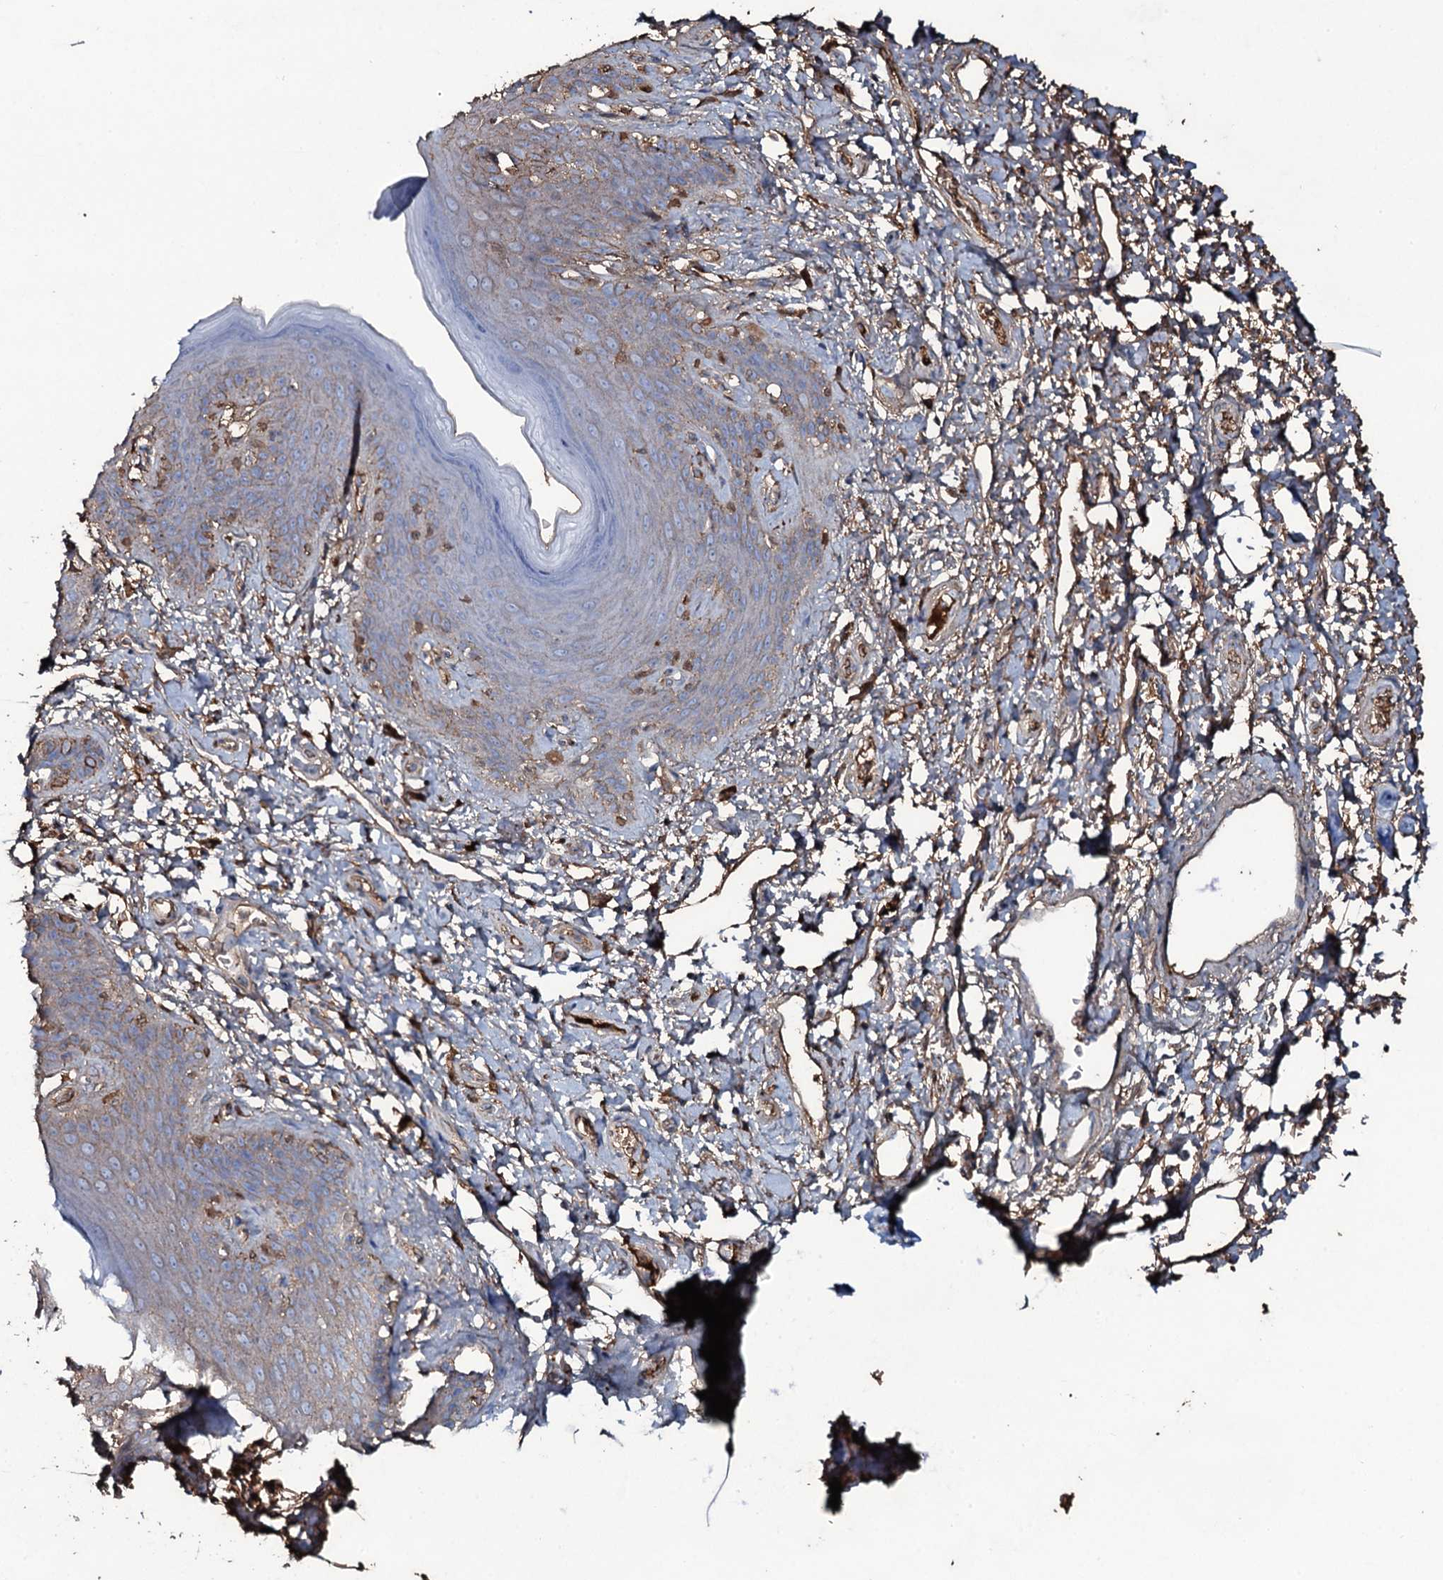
{"staining": {"intensity": "weak", "quantity": "25%-75%", "location": "cytoplasmic/membranous"}, "tissue": "skin", "cell_type": "Epidermal cells", "image_type": "normal", "snomed": [{"axis": "morphology", "description": "Normal tissue, NOS"}, {"axis": "topography", "description": "Anal"}], "caption": "This histopathology image reveals immunohistochemistry staining of normal skin, with low weak cytoplasmic/membranous staining in about 25%-75% of epidermal cells.", "gene": "EDN1", "patient": {"sex": "female", "age": 46}}